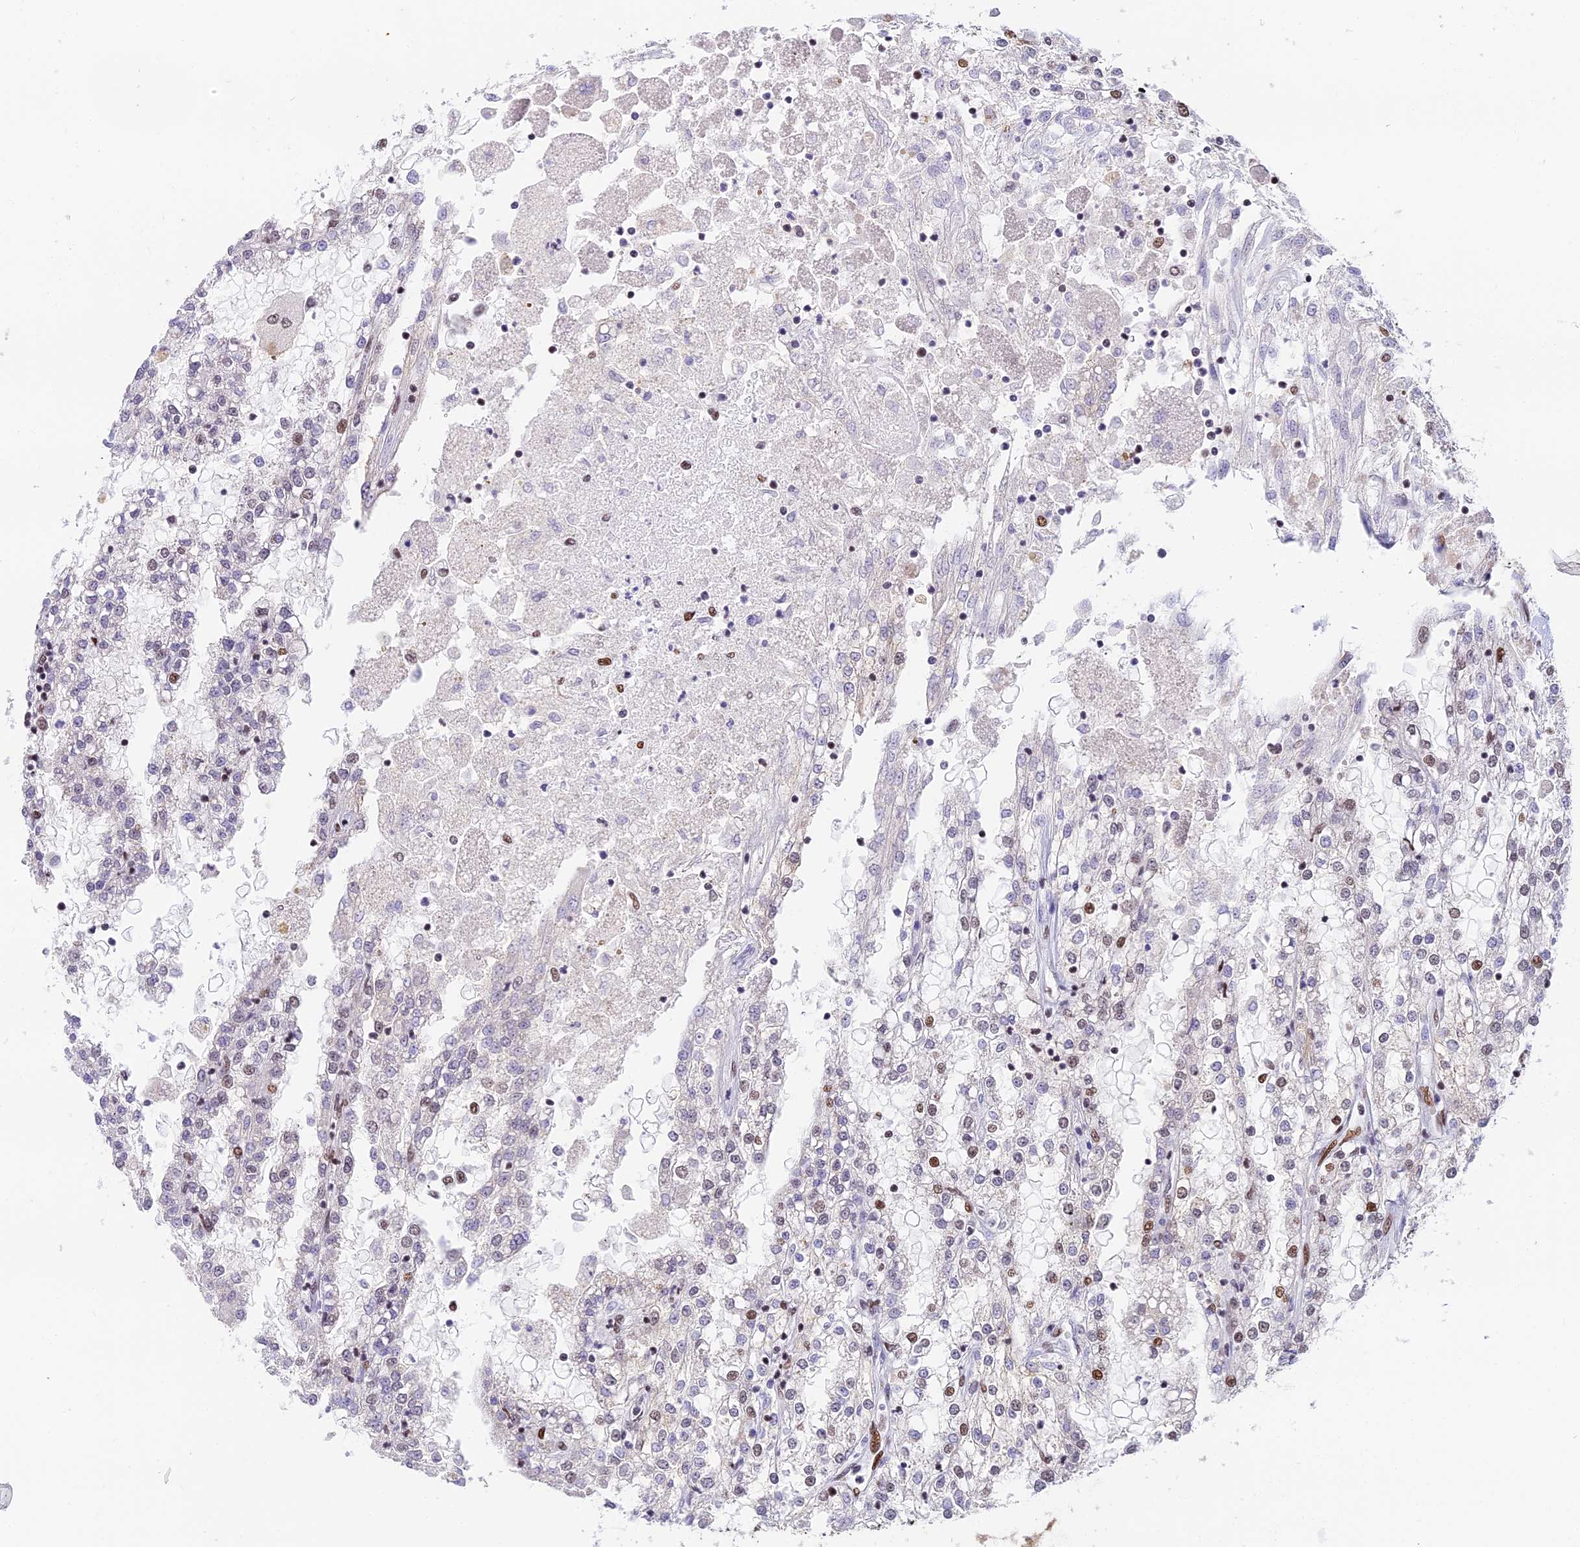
{"staining": {"intensity": "strong", "quantity": "<25%", "location": "nuclear"}, "tissue": "renal cancer", "cell_type": "Tumor cells", "image_type": "cancer", "snomed": [{"axis": "morphology", "description": "Adenocarcinoma, NOS"}, {"axis": "topography", "description": "Kidney"}], "caption": "This is a micrograph of IHC staining of renal cancer (adenocarcinoma), which shows strong staining in the nuclear of tumor cells.", "gene": "SBNO1", "patient": {"sex": "female", "age": 52}}